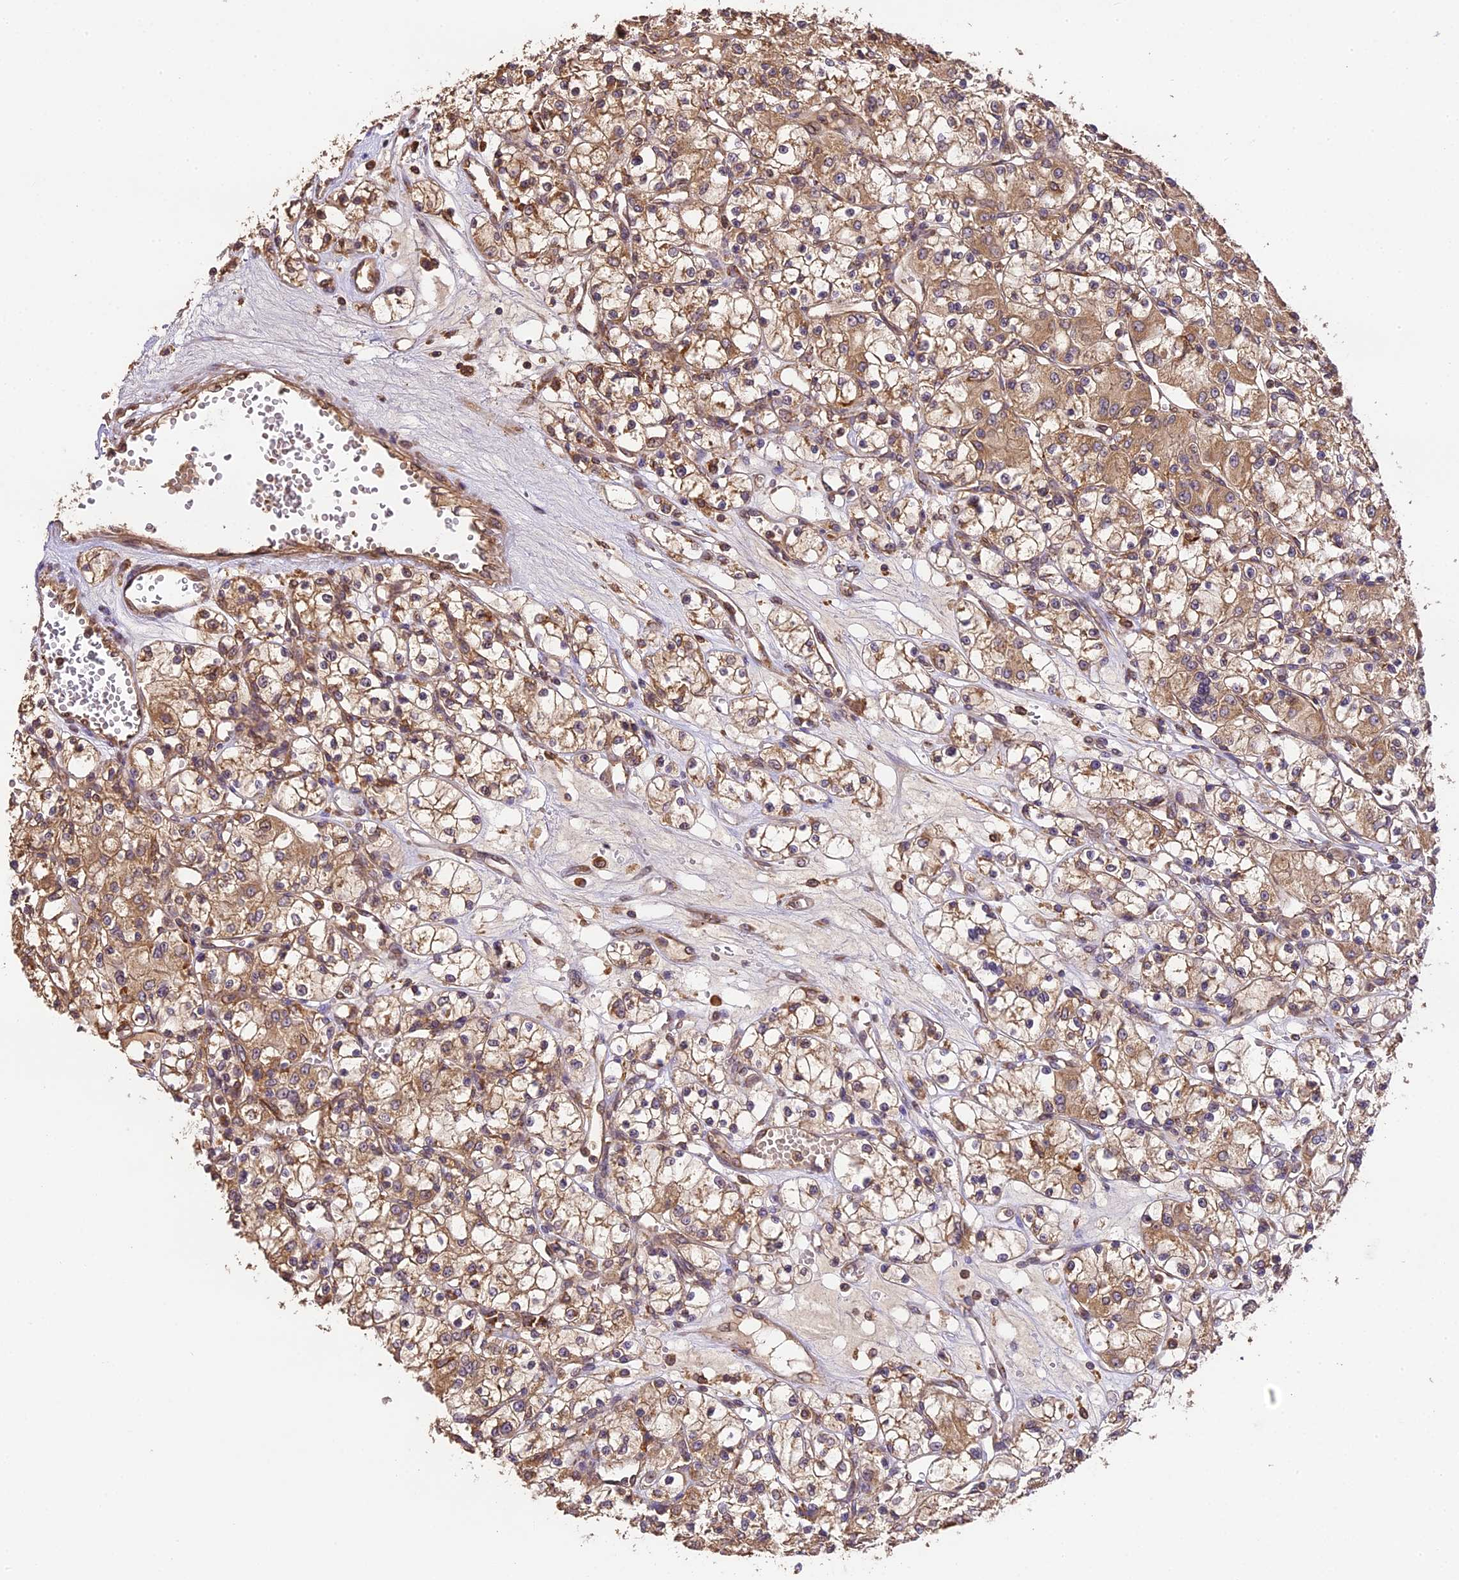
{"staining": {"intensity": "moderate", "quantity": ">75%", "location": "cytoplasmic/membranous"}, "tissue": "renal cancer", "cell_type": "Tumor cells", "image_type": "cancer", "snomed": [{"axis": "morphology", "description": "Adenocarcinoma, NOS"}, {"axis": "topography", "description": "Kidney"}], "caption": "IHC staining of renal adenocarcinoma, which reveals medium levels of moderate cytoplasmic/membranous staining in about >75% of tumor cells indicating moderate cytoplasmic/membranous protein expression. The staining was performed using DAB (brown) for protein detection and nuclei were counterstained in hematoxylin (blue).", "gene": "BRAP", "patient": {"sex": "female", "age": 59}}